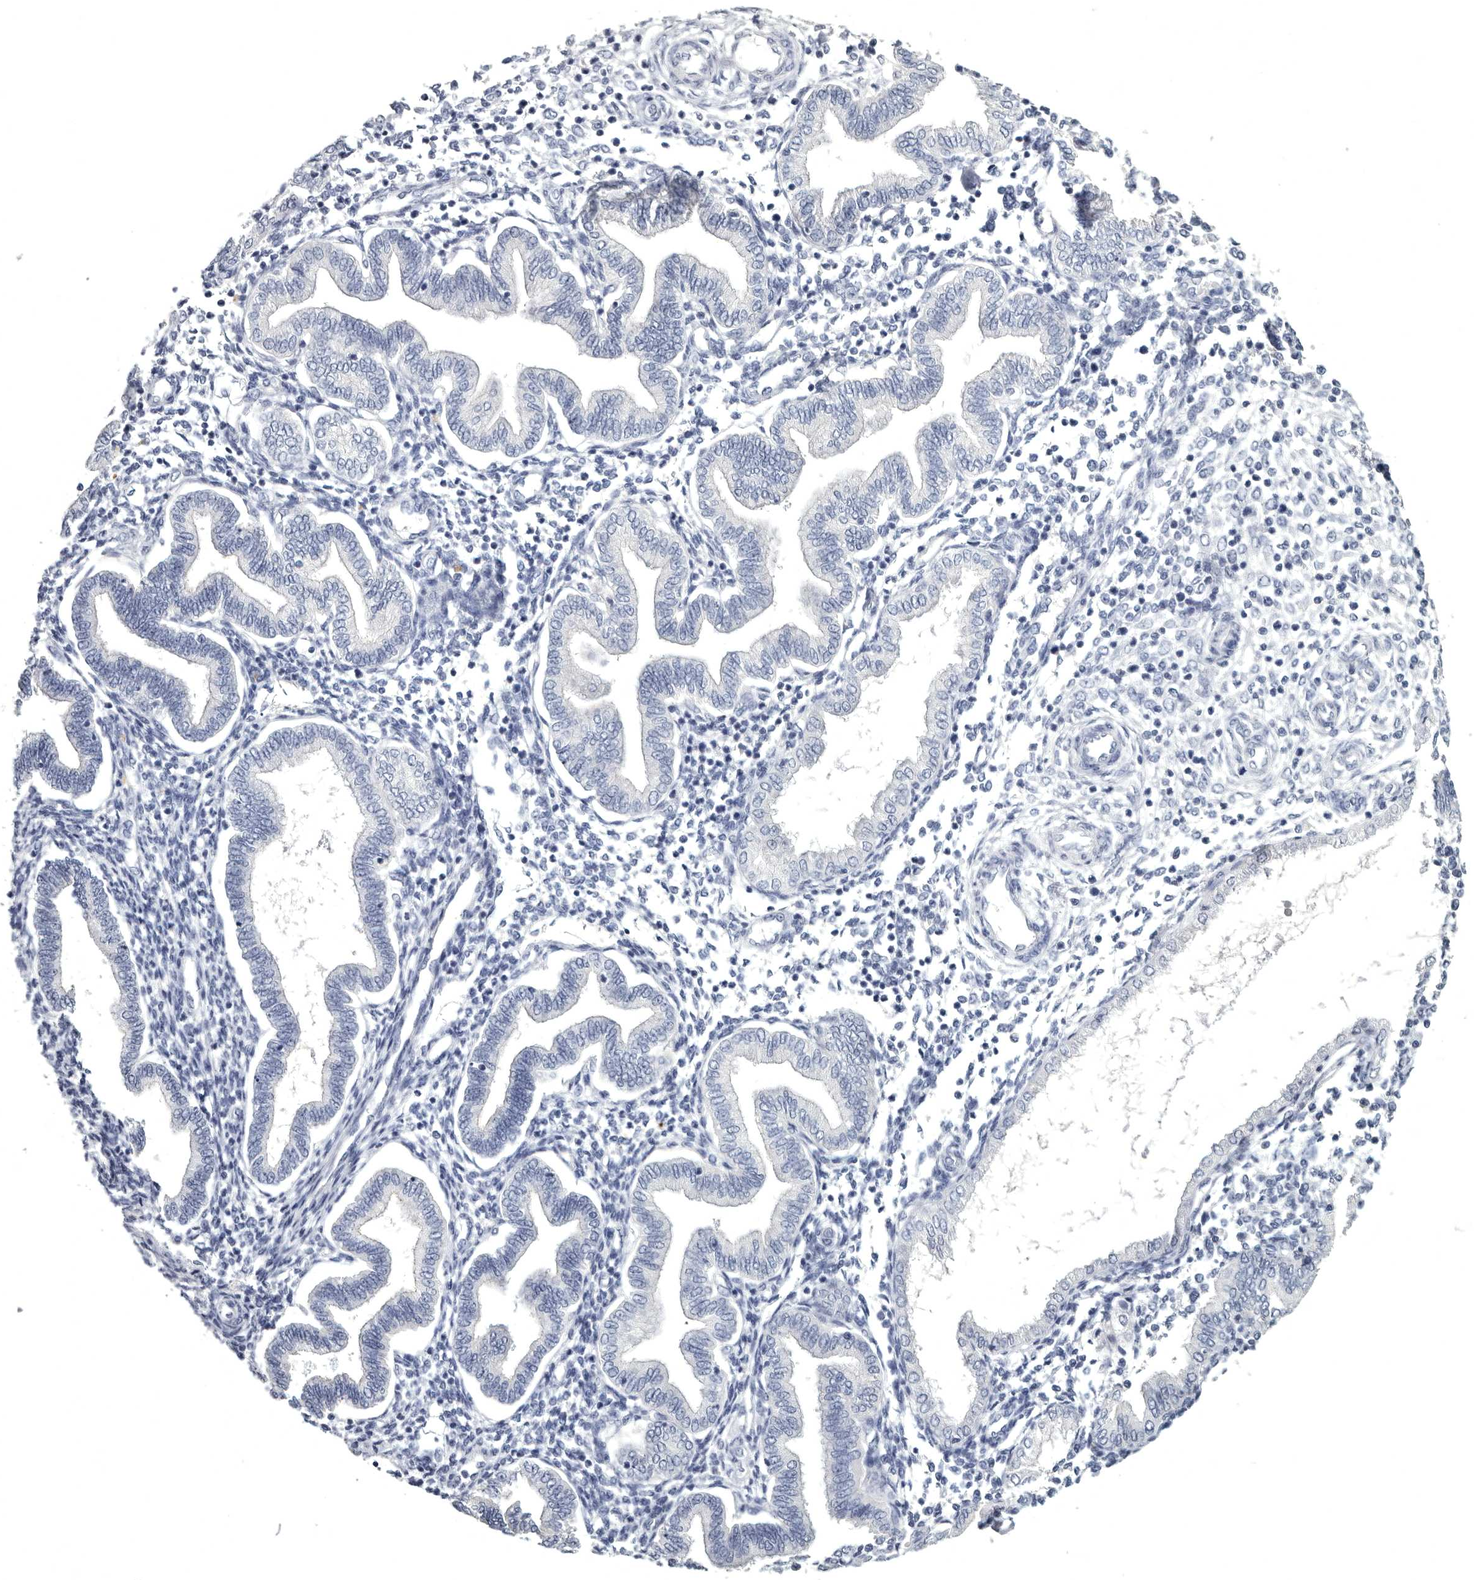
{"staining": {"intensity": "weak", "quantity": "<25%", "location": "nuclear"}, "tissue": "endometrium", "cell_type": "Cells in endometrial stroma", "image_type": "normal", "snomed": [{"axis": "morphology", "description": "Normal tissue, NOS"}, {"axis": "topography", "description": "Endometrium"}], "caption": "An IHC micrograph of unremarkable endometrium is shown. There is no staining in cells in endometrial stroma of endometrium.", "gene": "WRAP73", "patient": {"sex": "female", "age": 53}}